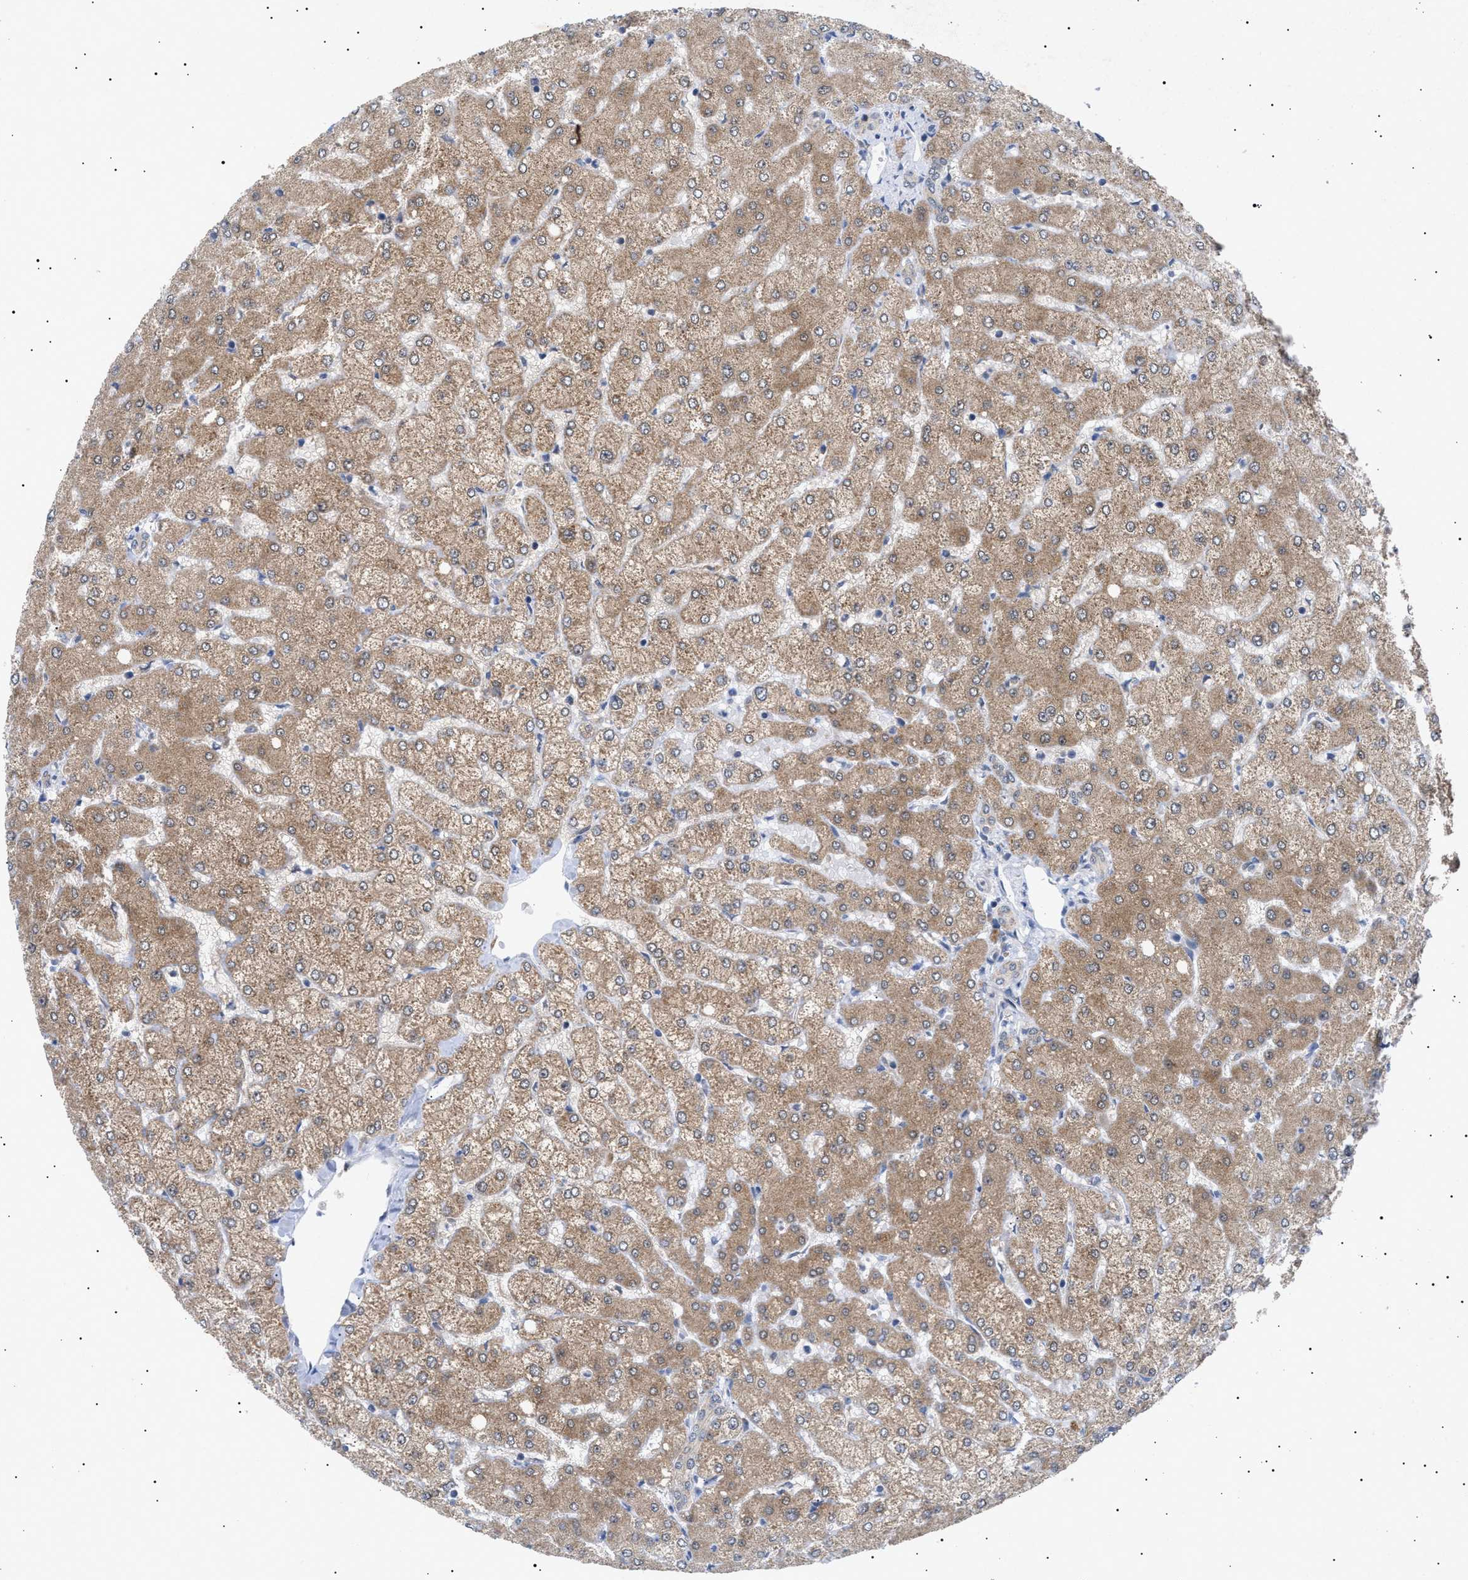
{"staining": {"intensity": "weak", "quantity": ">75%", "location": "cytoplasmic/membranous"}, "tissue": "liver", "cell_type": "Cholangiocytes", "image_type": "normal", "snomed": [{"axis": "morphology", "description": "Normal tissue, NOS"}, {"axis": "topography", "description": "Liver"}], "caption": "Immunohistochemical staining of unremarkable liver reveals >75% levels of weak cytoplasmic/membranous protein staining in about >75% of cholangiocytes. The protein is shown in brown color, while the nuclei are stained blue.", "gene": "SIRT5", "patient": {"sex": "female", "age": 54}}